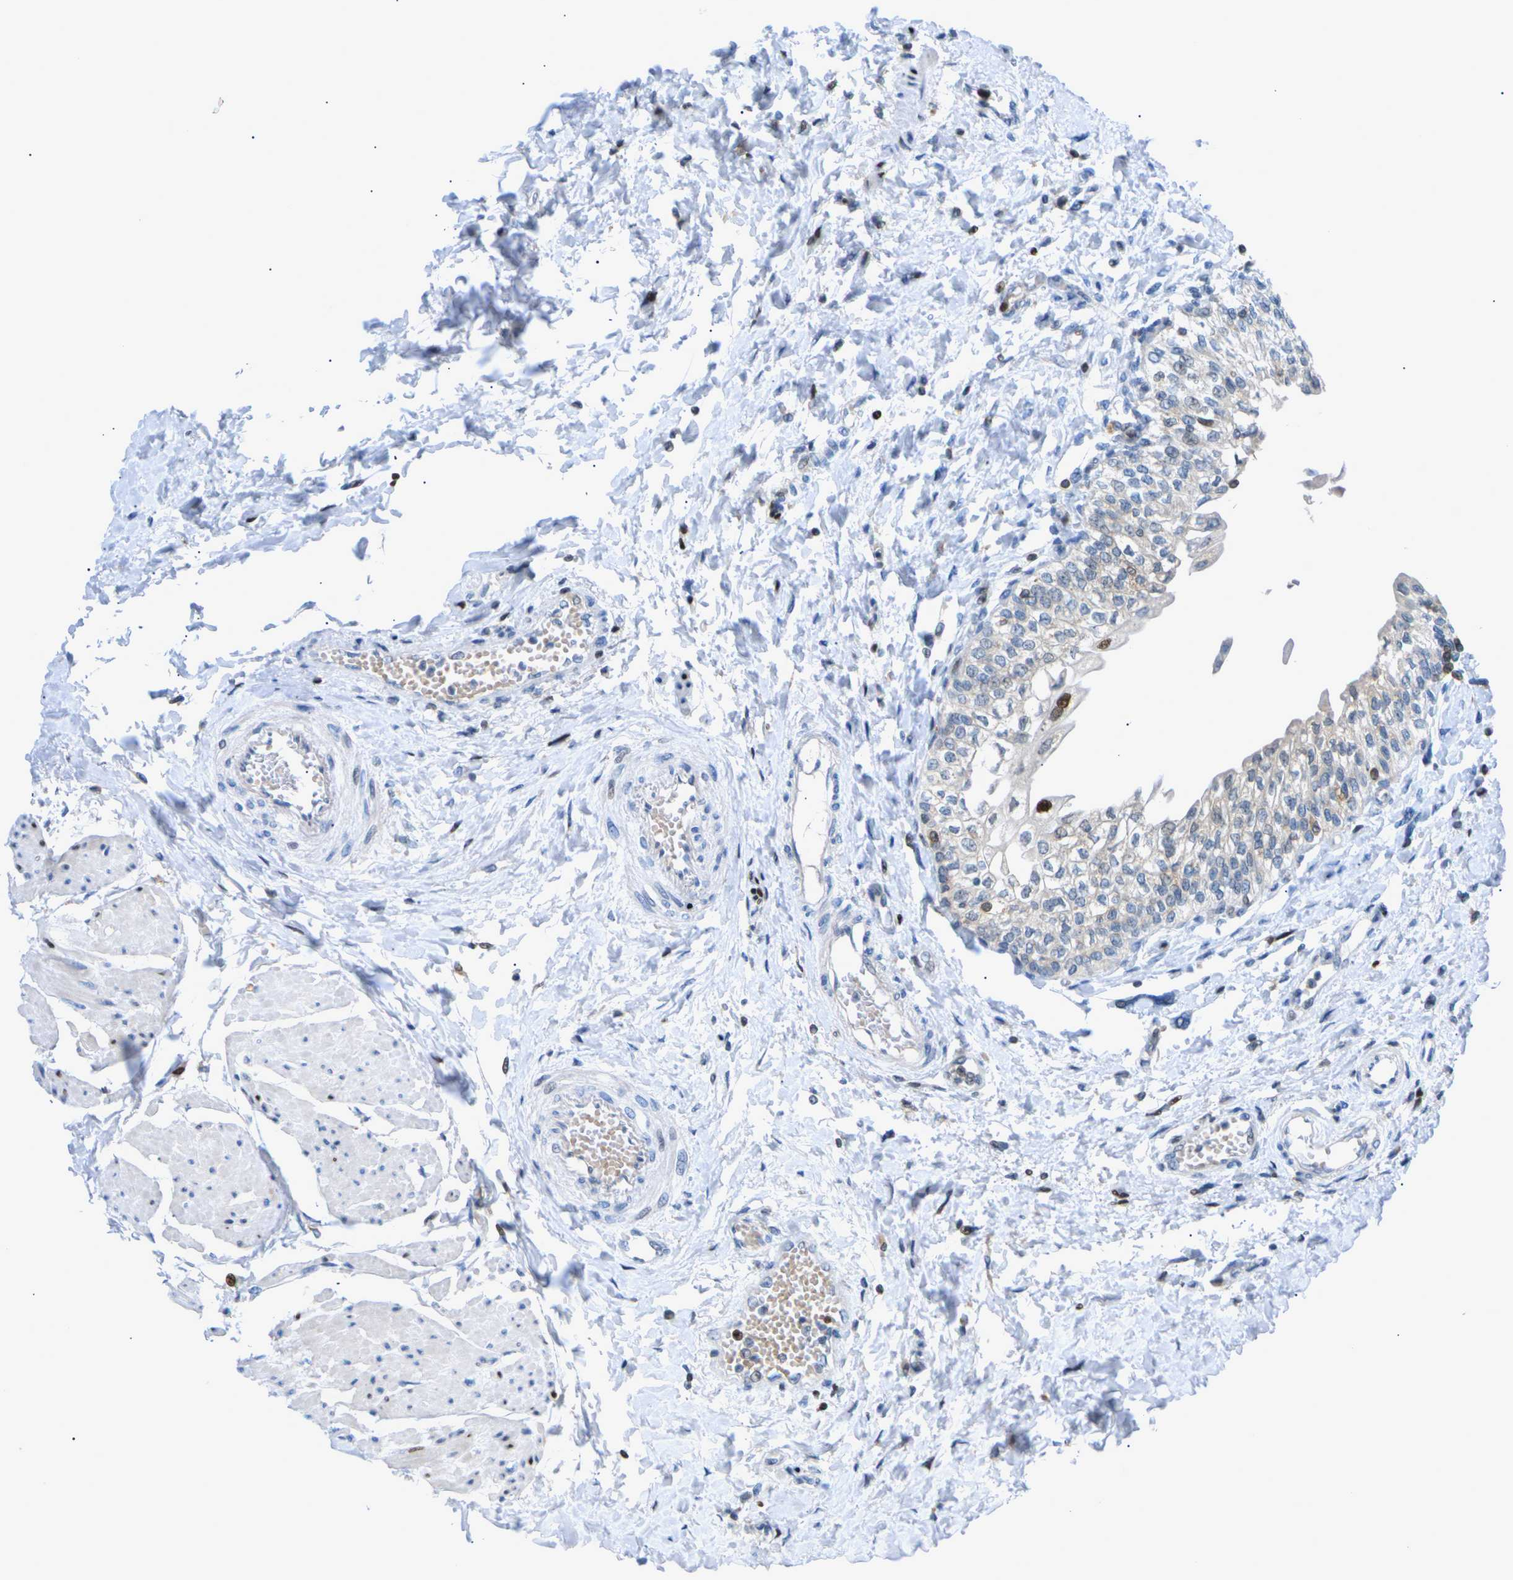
{"staining": {"intensity": "strong", "quantity": "<25%", "location": "cytoplasmic/membranous,nuclear"}, "tissue": "urinary bladder", "cell_type": "Urothelial cells", "image_type": "normal", "snomed": [{"axis": "morphology", "description": "Normal tissue, NOS"}, {"axis": "topography", "description": "Urinary bladder"}], "caption": "Immunohistochemistry (IHC) micrograph of normal urinary bladder stained for a protein (brown), which exhibits medium levels of strong cytoplasmic/membranous,nuclear staining in approximately <25% of urothelial cells.", "gene": "RPS6KA3", "patient": {"sex": "male", "age": 55}}